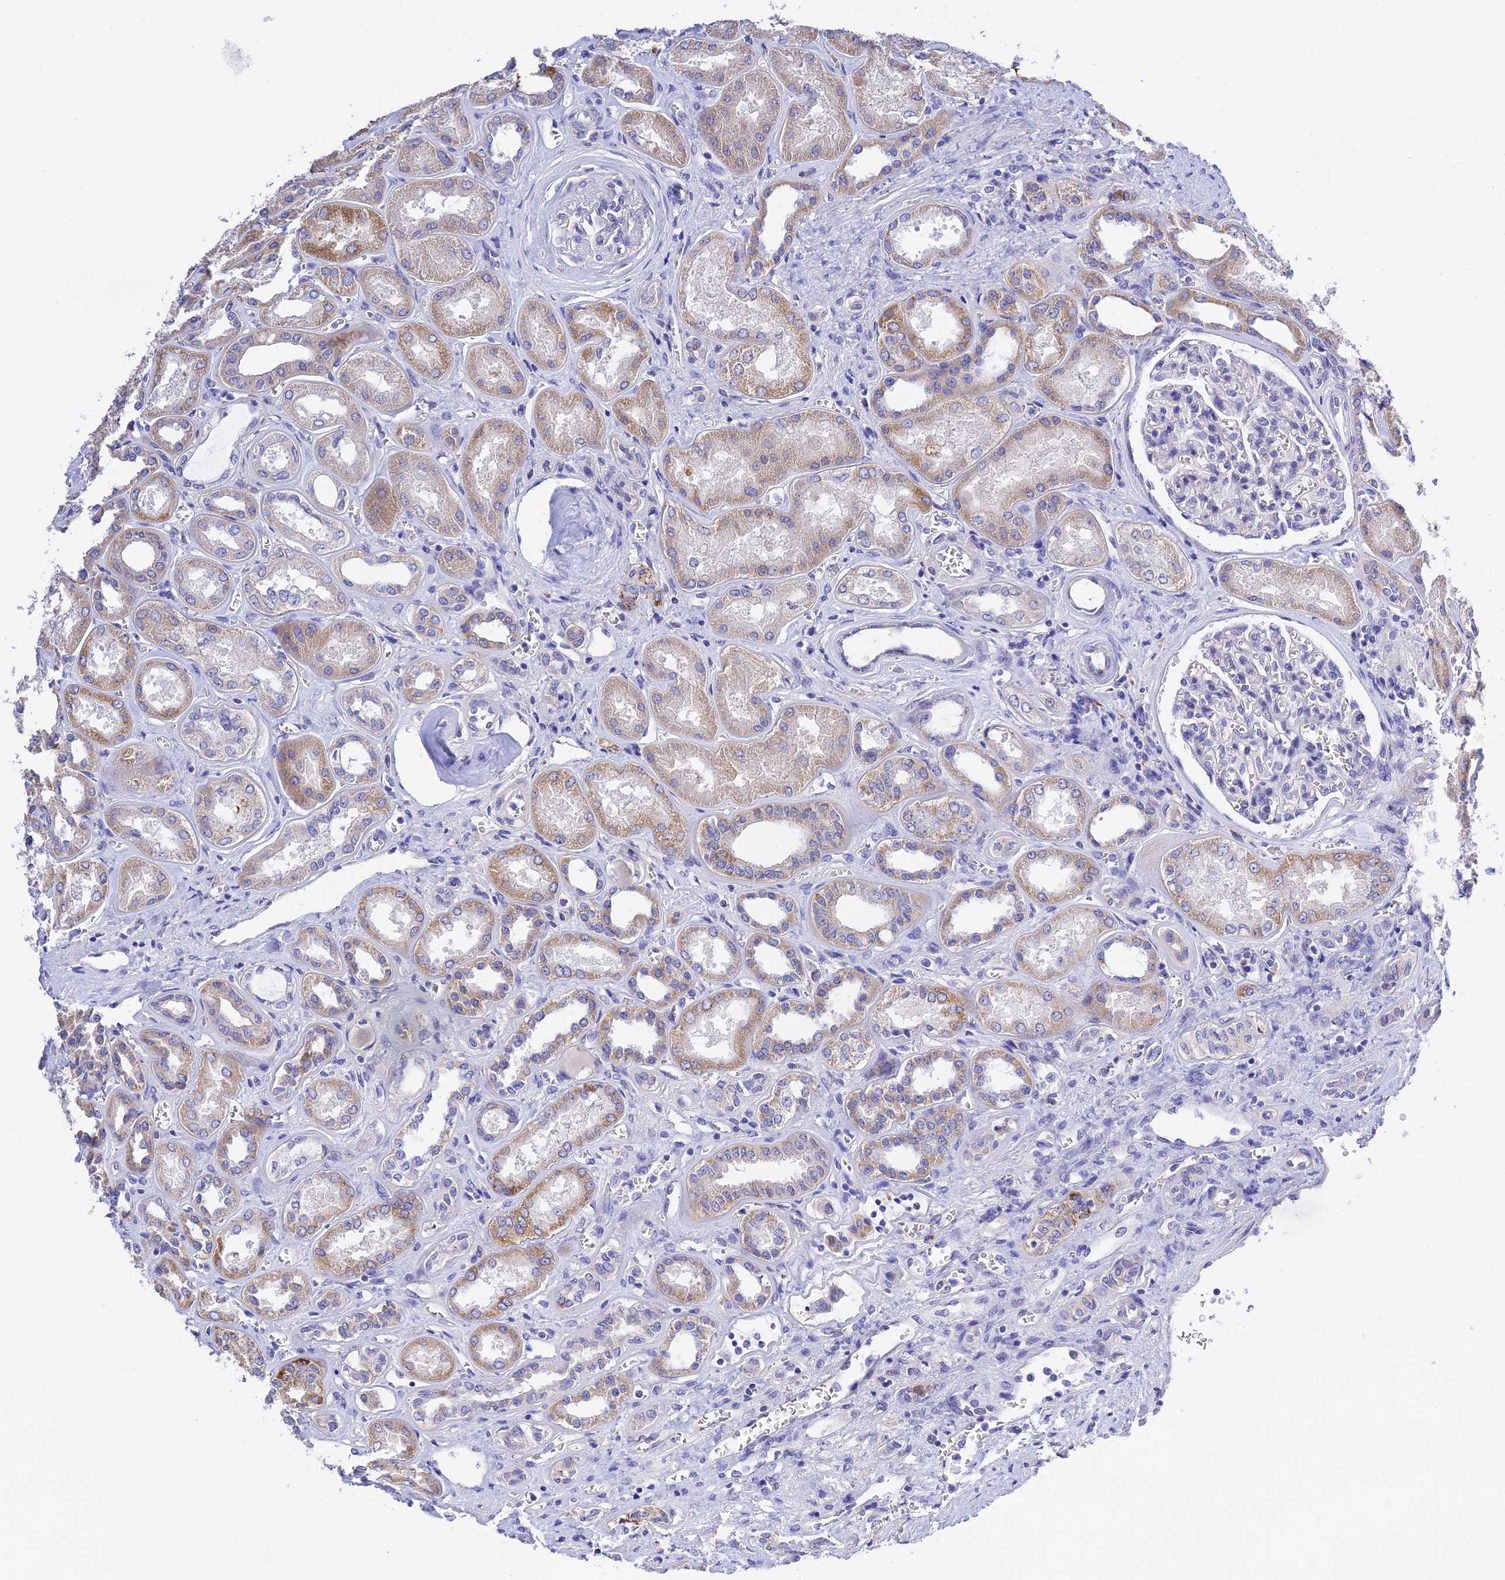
{"staining": {"intensity": "negative", "quantity": "none", "location": "none"}, "tissue": "kidney", "cell_type": "Cells in glomeruli", "image_type": "normal", "snomed": [{"axis": "morphology", "description": "Normal tissue, NOS"}, {"axis": "morphology", "description": "Adenocarcinoma, NOS"}, {"axis": "topography", "description": "Kidney"}], "caption": "Immunohistochemical staining of normal kidney shows no significant staining in cells in glomeruli. Nuclei are stained in blue.", "gene": "MS4A5", "patient": {"sex": "female", "age": 68}}